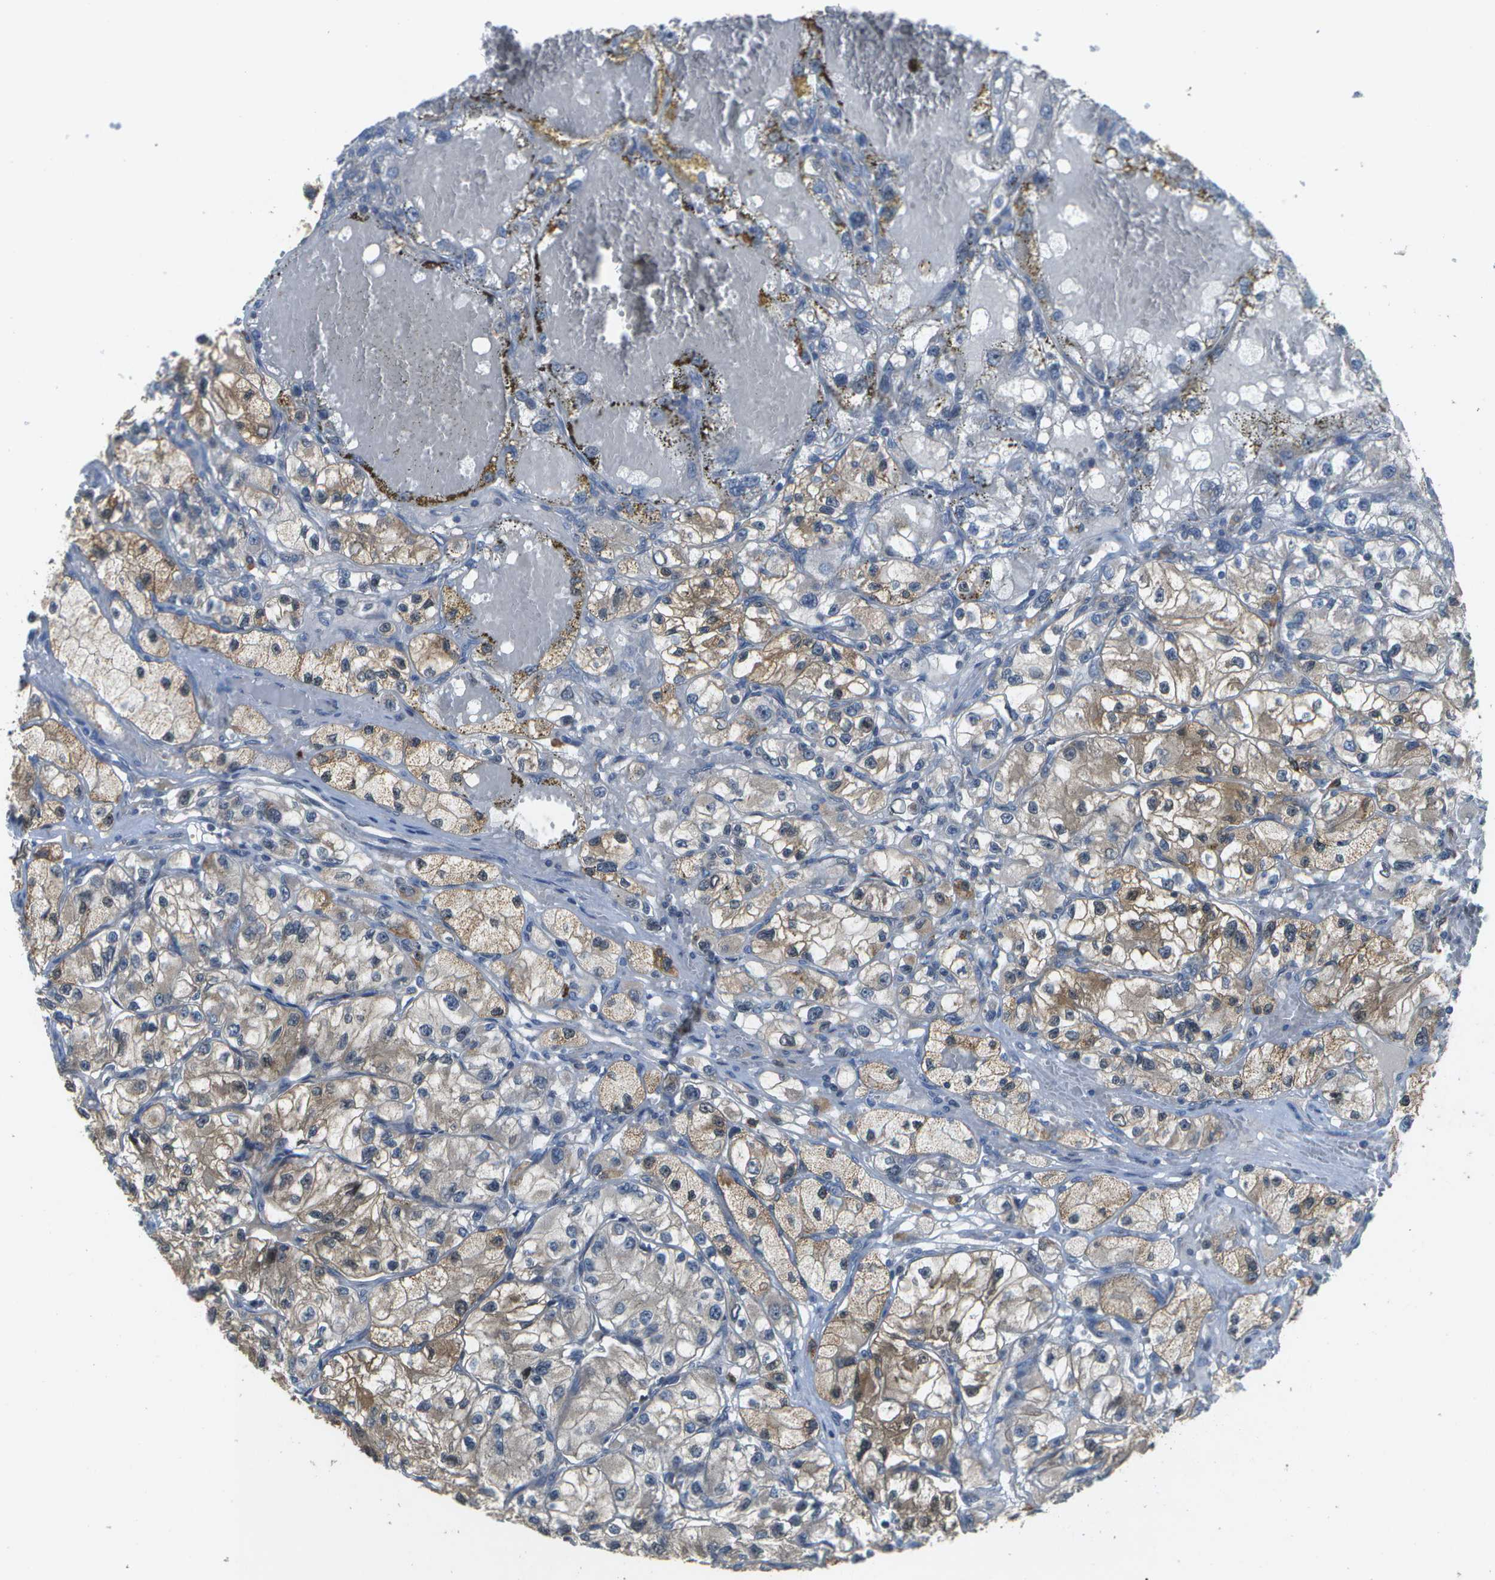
{"staining": {"intensity": "weak", "quantity": ">75%", "location": "cytoplasmic/membranous"}, "tissue": "renal cancer", "cell_type": "Tumor cells", "image_type": "cancer", "snomed": [{"axis": "morphology", "description": "Adenocarcinoma, NOS"}, {"axis": "topography", "description": "Kidney"}], "caption": "Human renal cancer stained with a brown dye demonstrates weak cytoplasmic/membranous positive expression in approximately >75% of tumor cells.", "gene": "HADHA", "patient": {"sex": "female", "age": 57}}